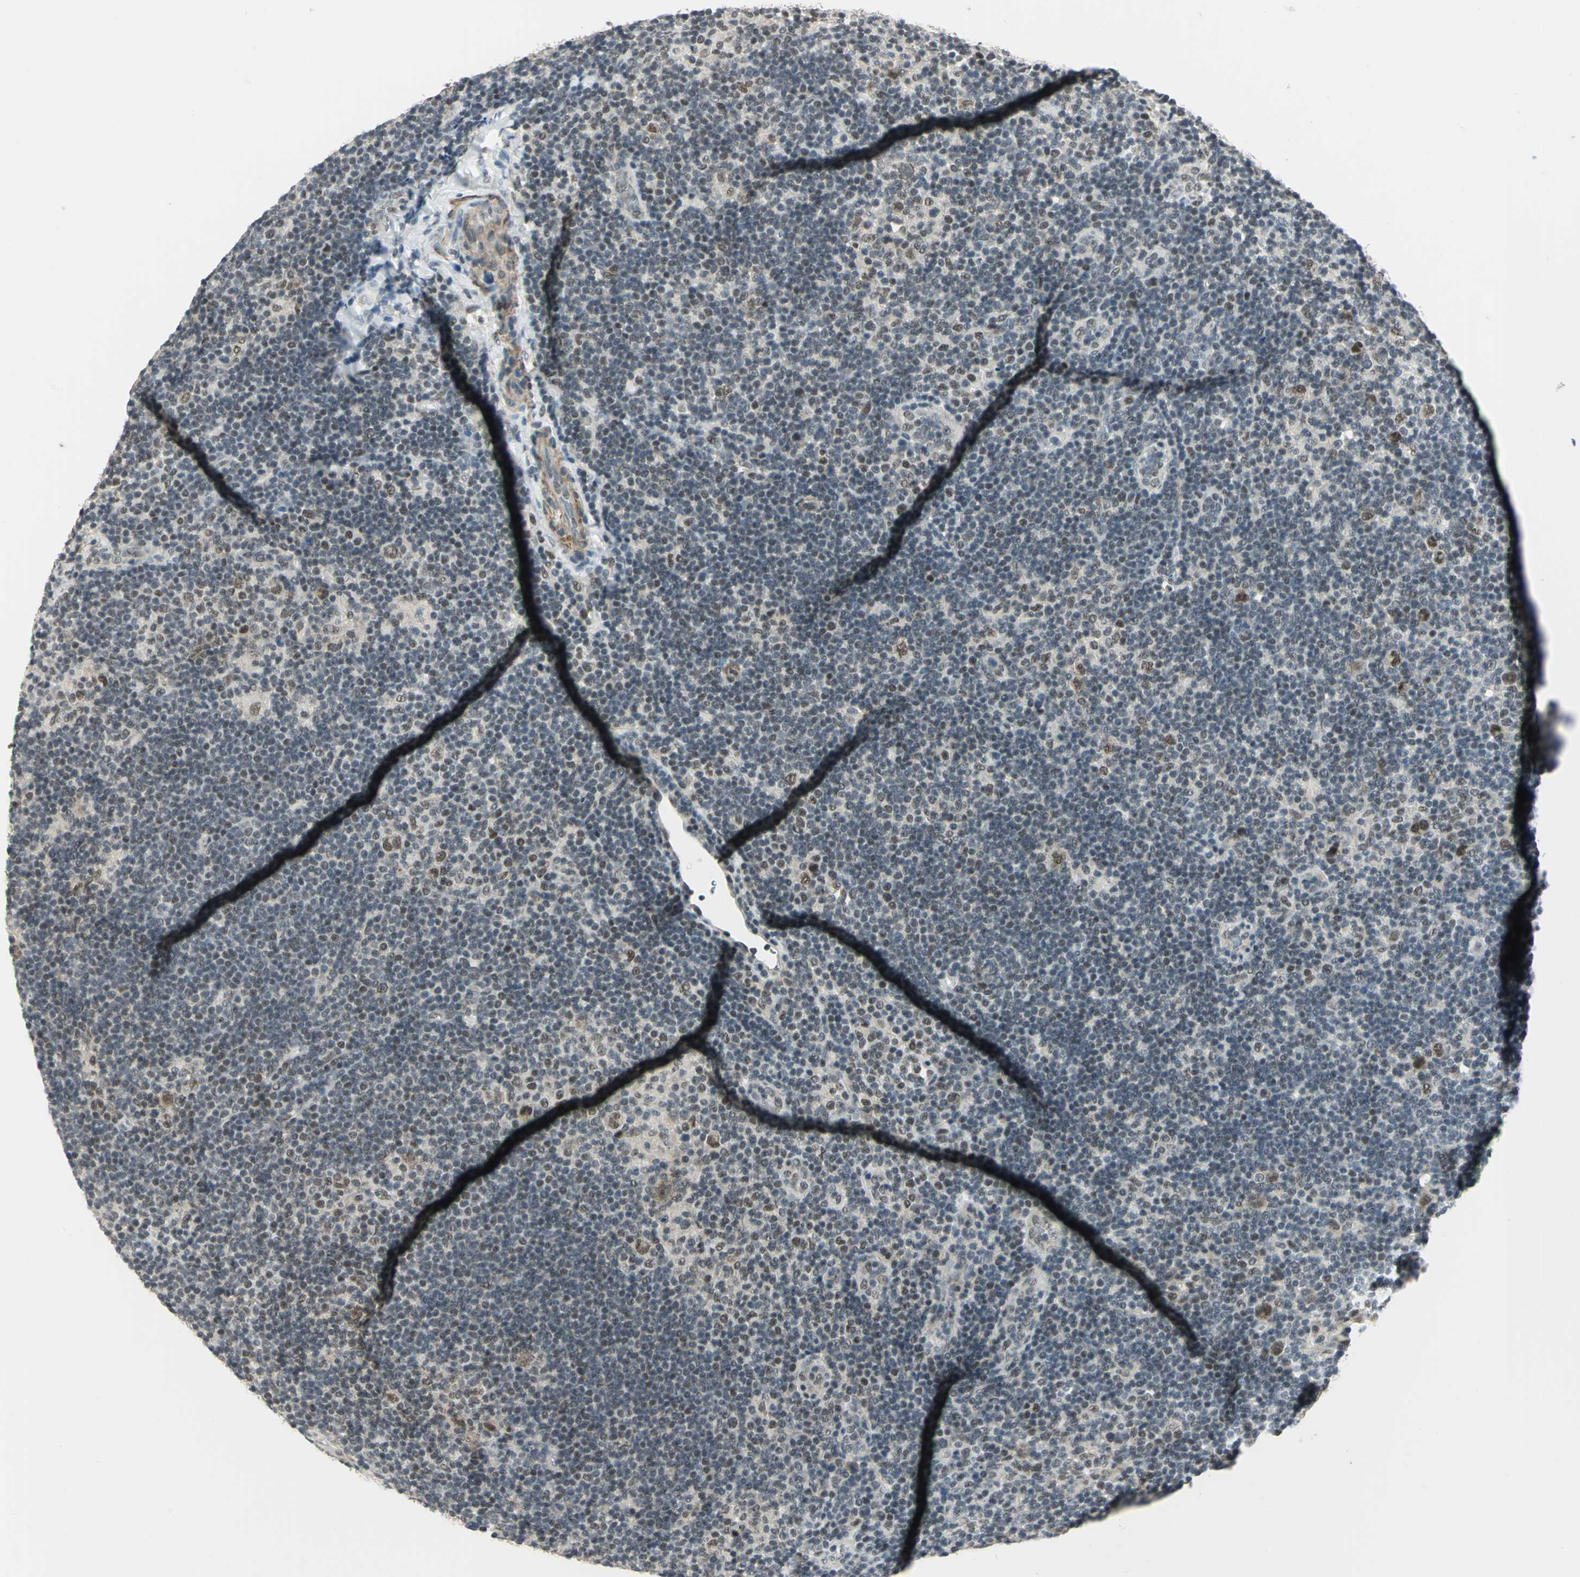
{"staining": {"intensity": "weak", "quantity": "<25%", "location": "cytoplasmic/membranous,nuclear"}, "tissue": "lymphoma", "cell_type": "Tumor cells", "image_type": "cancer", "snomed": [{"axis": "morphology", "description": "Hodgkin's disease, NOS"}, {"axis": "topography", "description": "Lymph node"}], "caption": "Hodgkin's disease was stained to show a protein in brown. There is no significant positivity in tumor cells.", "gene": "MTA1", "patient": {"sex": "female", "age": 57}}